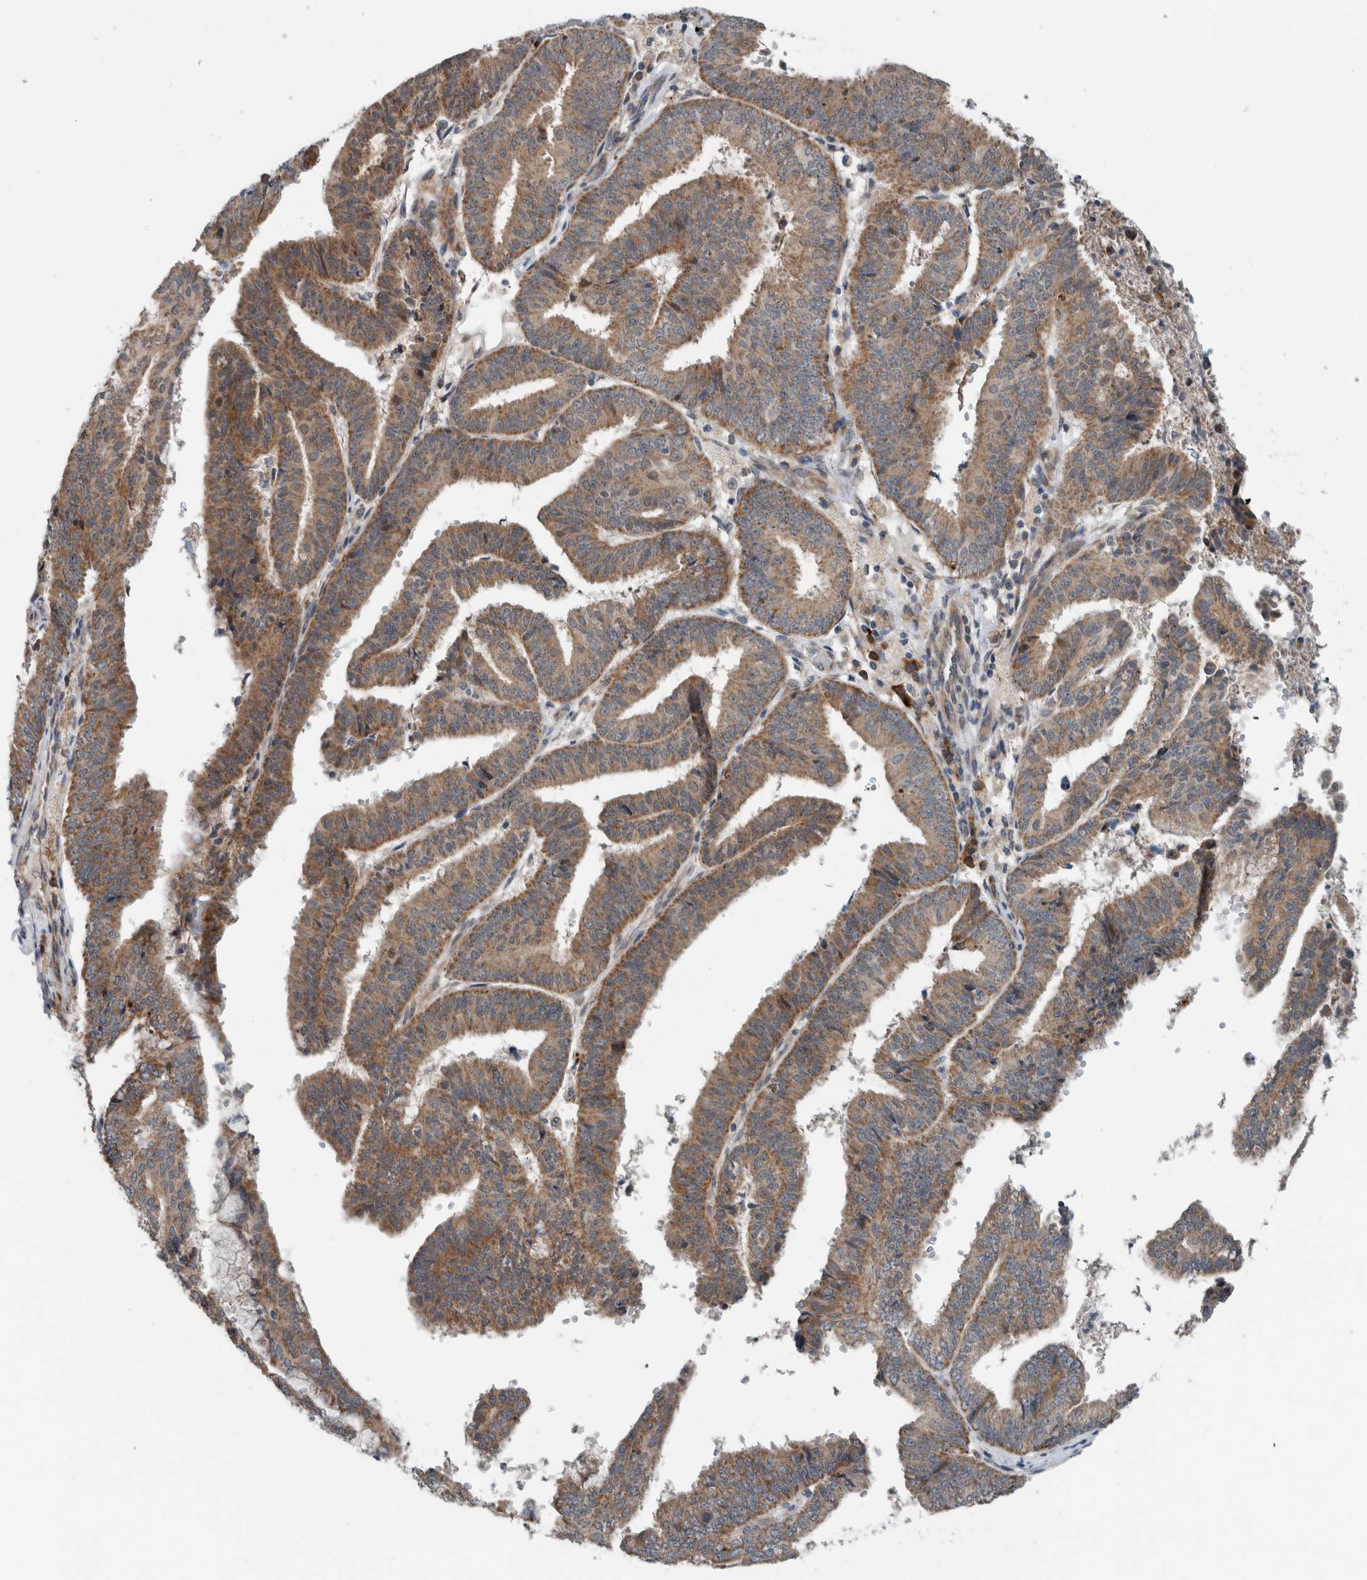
{"staining": {"intensity": "moderate", "quantity": ">75%", "location": "cytoplasmic/membranous"}, "tissue": "endometrial cancer", "cell_type": "Tumor cells", "image_type": "cancer", "snomed": [{"axis": "morphology", "description": "Adenocarcinoma, NOS"}, {"axis": "topography", "description": "Endometrium"}], "caption": "DAB immunohistochemical staining of human endometrial cancer demonstrates moderate cytoplasmic/membranous protein staining in about >75% of tumor cells. Using DAB (brown) and hematoxylin (blue) stains, captured at high magnification using brightfield microscopy.", "gene": "GBA2", "patient": {"sex": "female", "age": 63}}